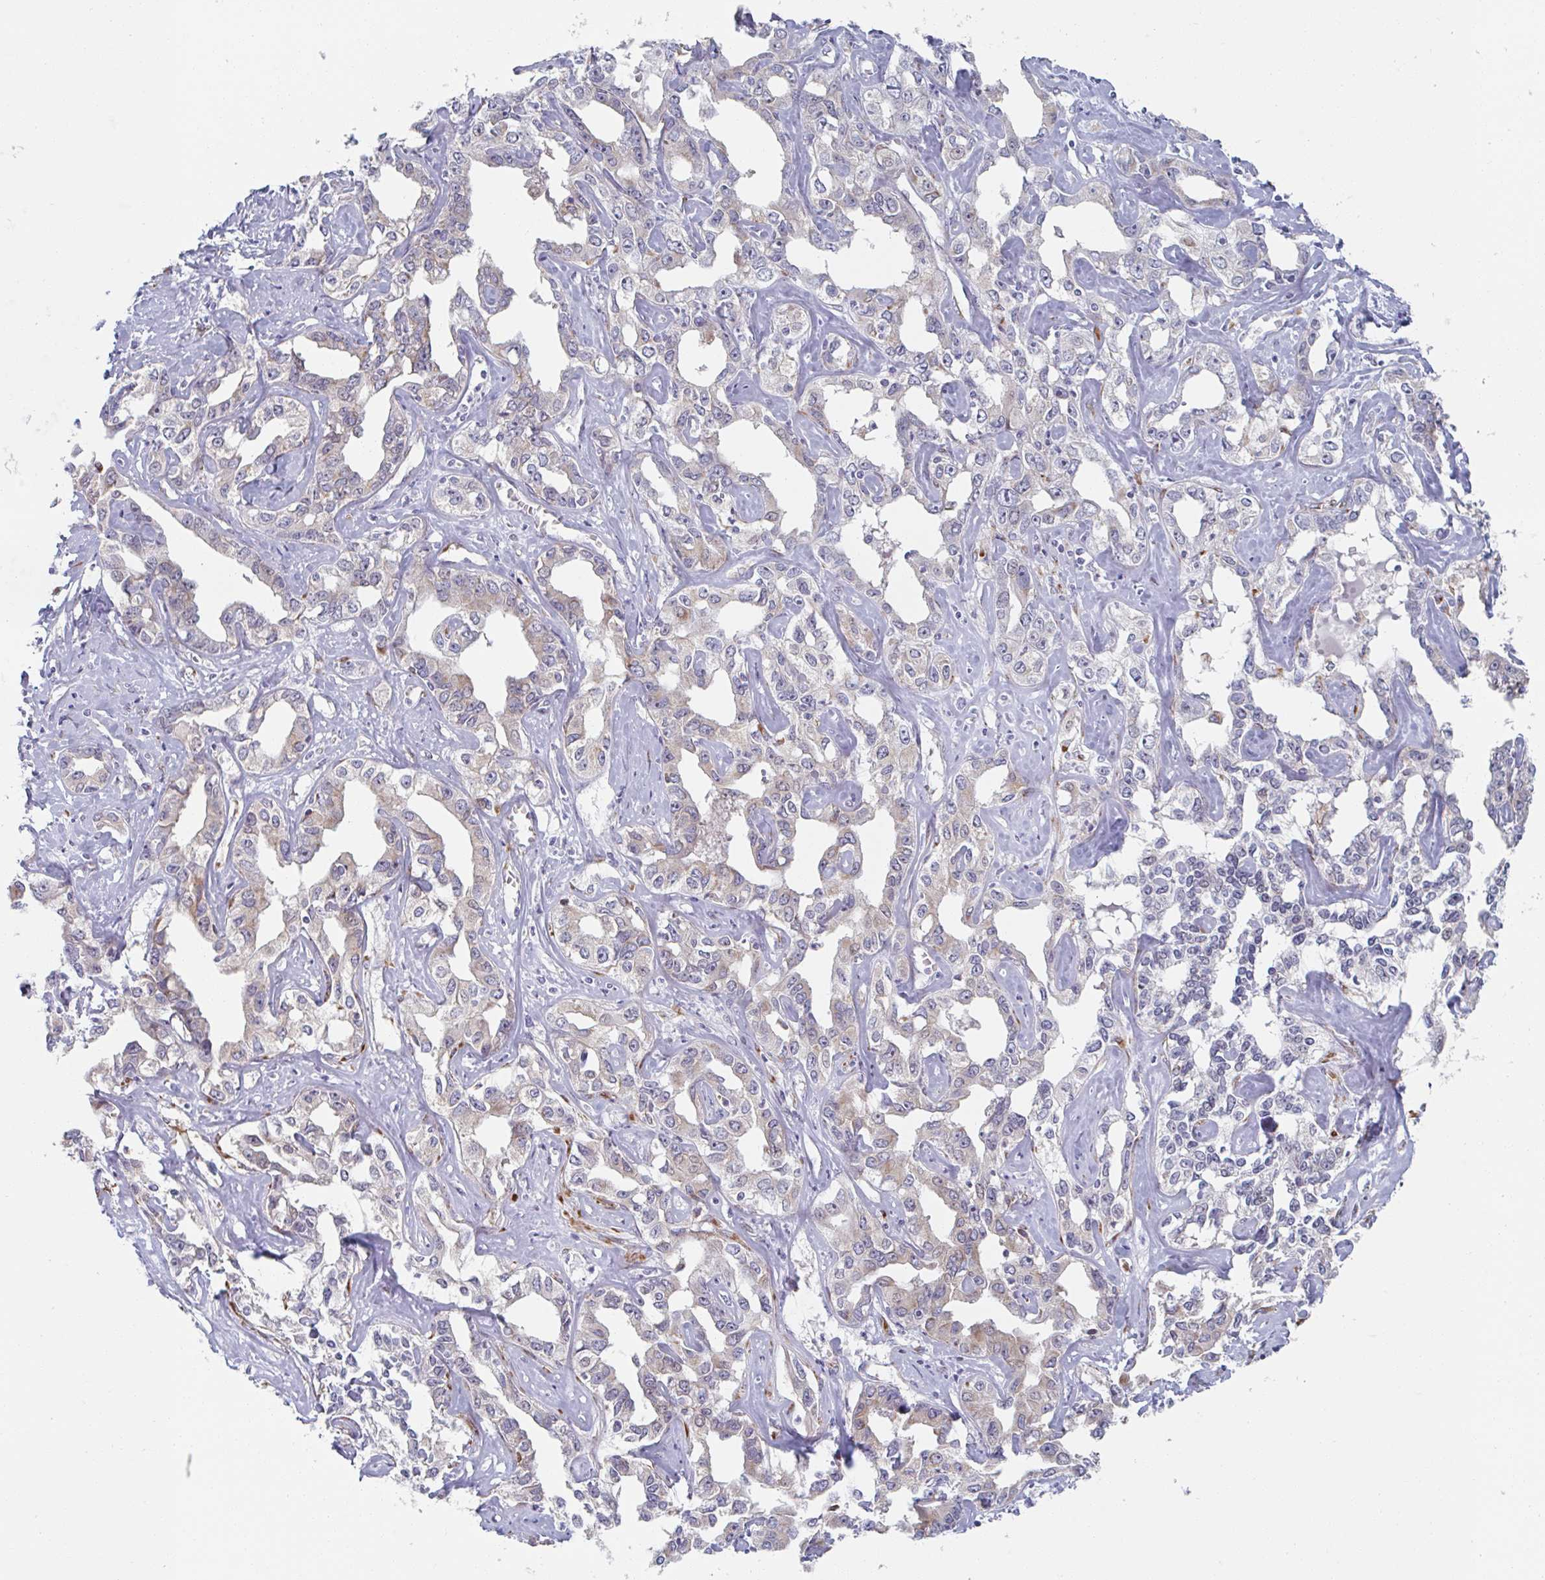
{"staining": {"intensity": "negative", "quantity": "none", "location": "none"}, "tissue": "liver cancer", "cell_type": "Tumor cells", "image_type": "cancer", "snomed": [{"axis": "morphology", "description": "Cholangiocarcinoma"}, {"axis": "topography", "description": "Liver"}], "caption": "An image of cholangiocarcinoma (liver) stained for a protein displays no brown staining in tumor cells.", "gene": "TRAPPC10", "patient": {"sex": "male", "age": 59}}